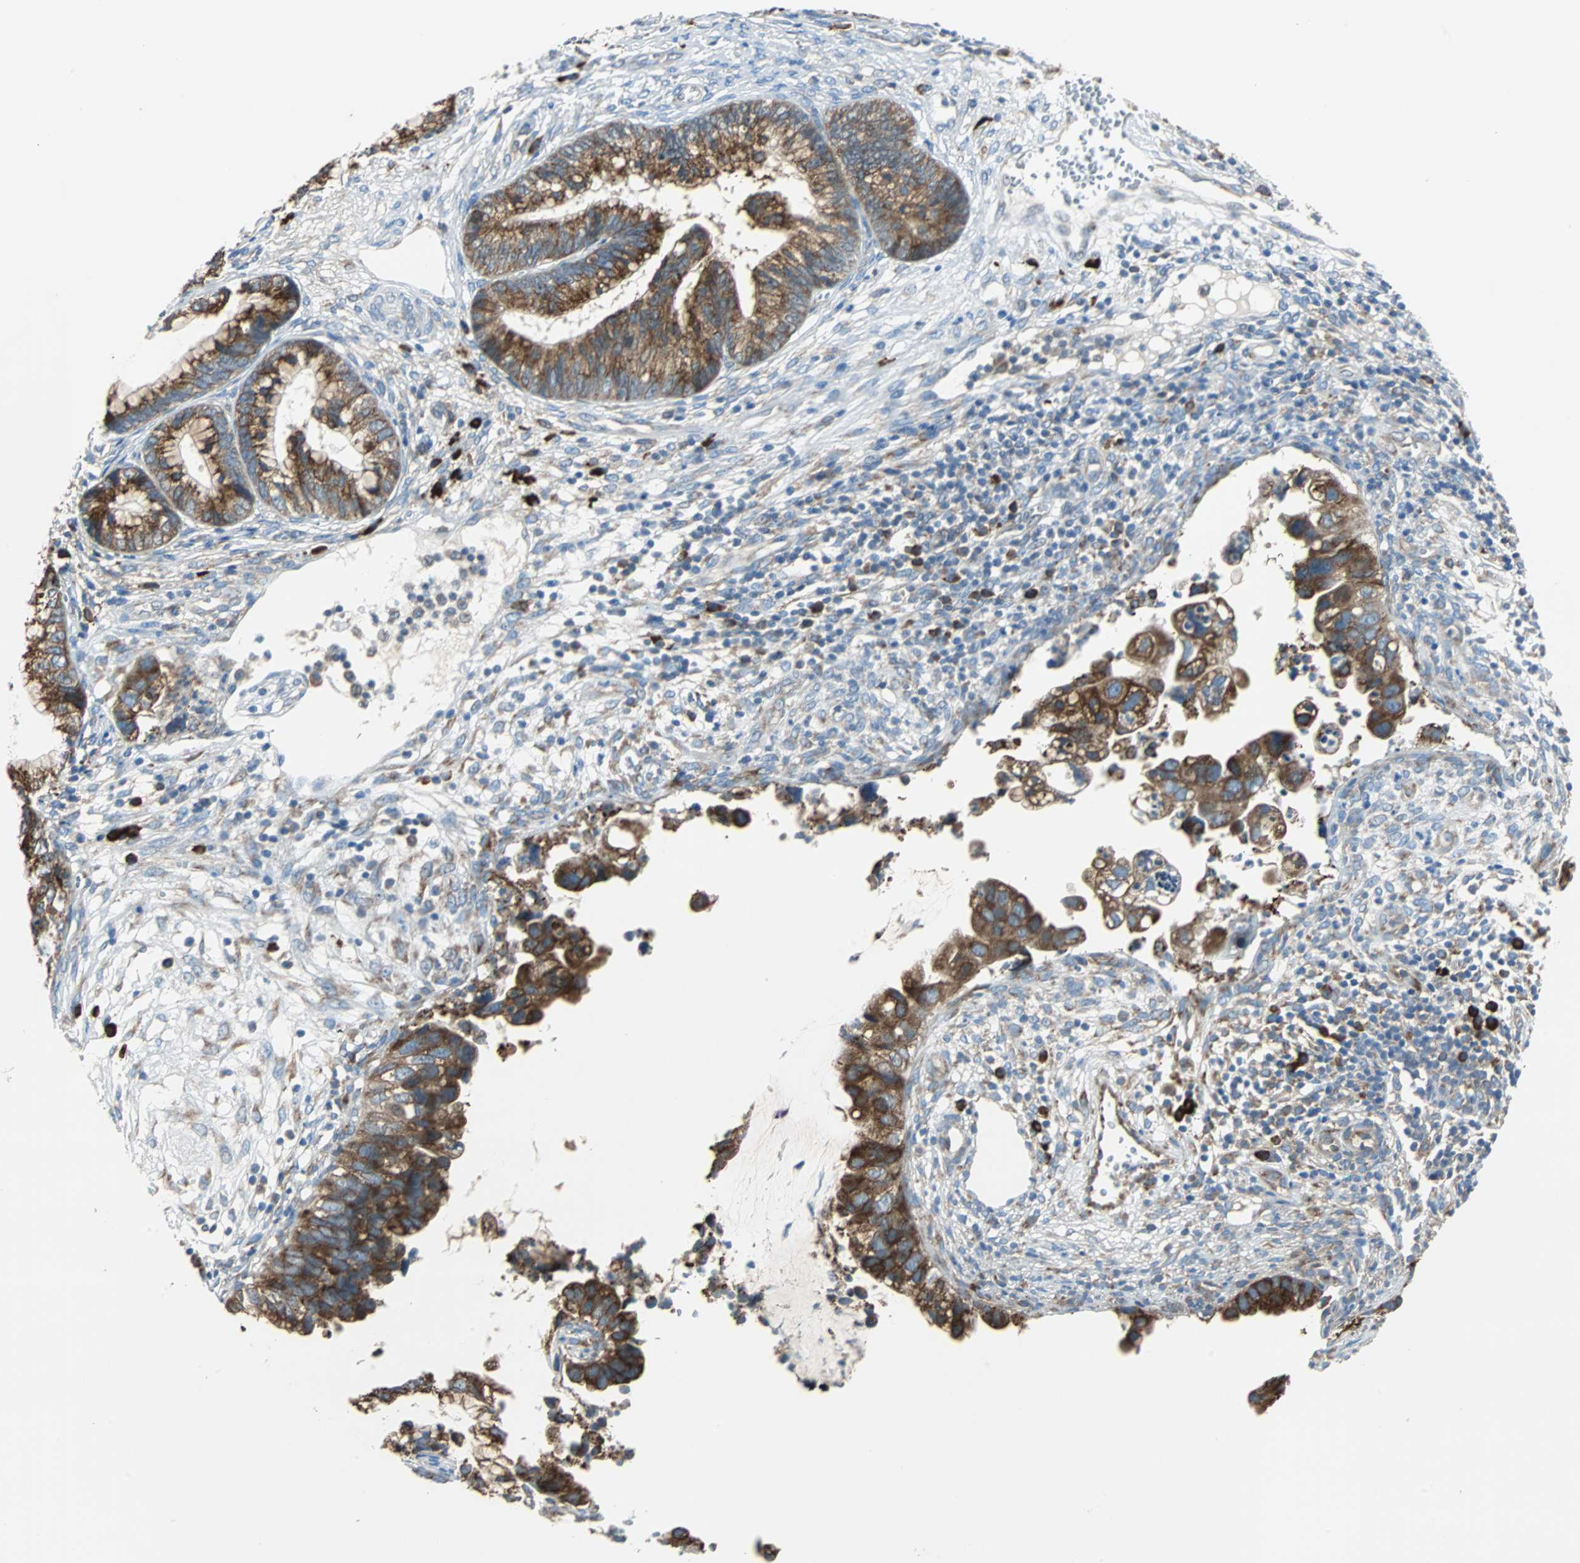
{"staining": {"intensity": "moderate", "quantity": ">75%", "location": "cytoplasmic/membranous"}, "tissue": "cervical cancer", "cell_type": "Tumor cells", "image_type": "cancer", "snomed": [{"axis": "morphology", "description": "Adenocarcinoma, NOS"}, {"axis": "topography", "description": "Cervix"}], "caption": "Cervical adenocarcinoma stained for a protein (brown) demonstrates moderate cytoplasmic/membranous positive positivity in about >75% of tumor cells.", "gene": "PDIA4", "patient": {"sex": "female", "age": 44}}